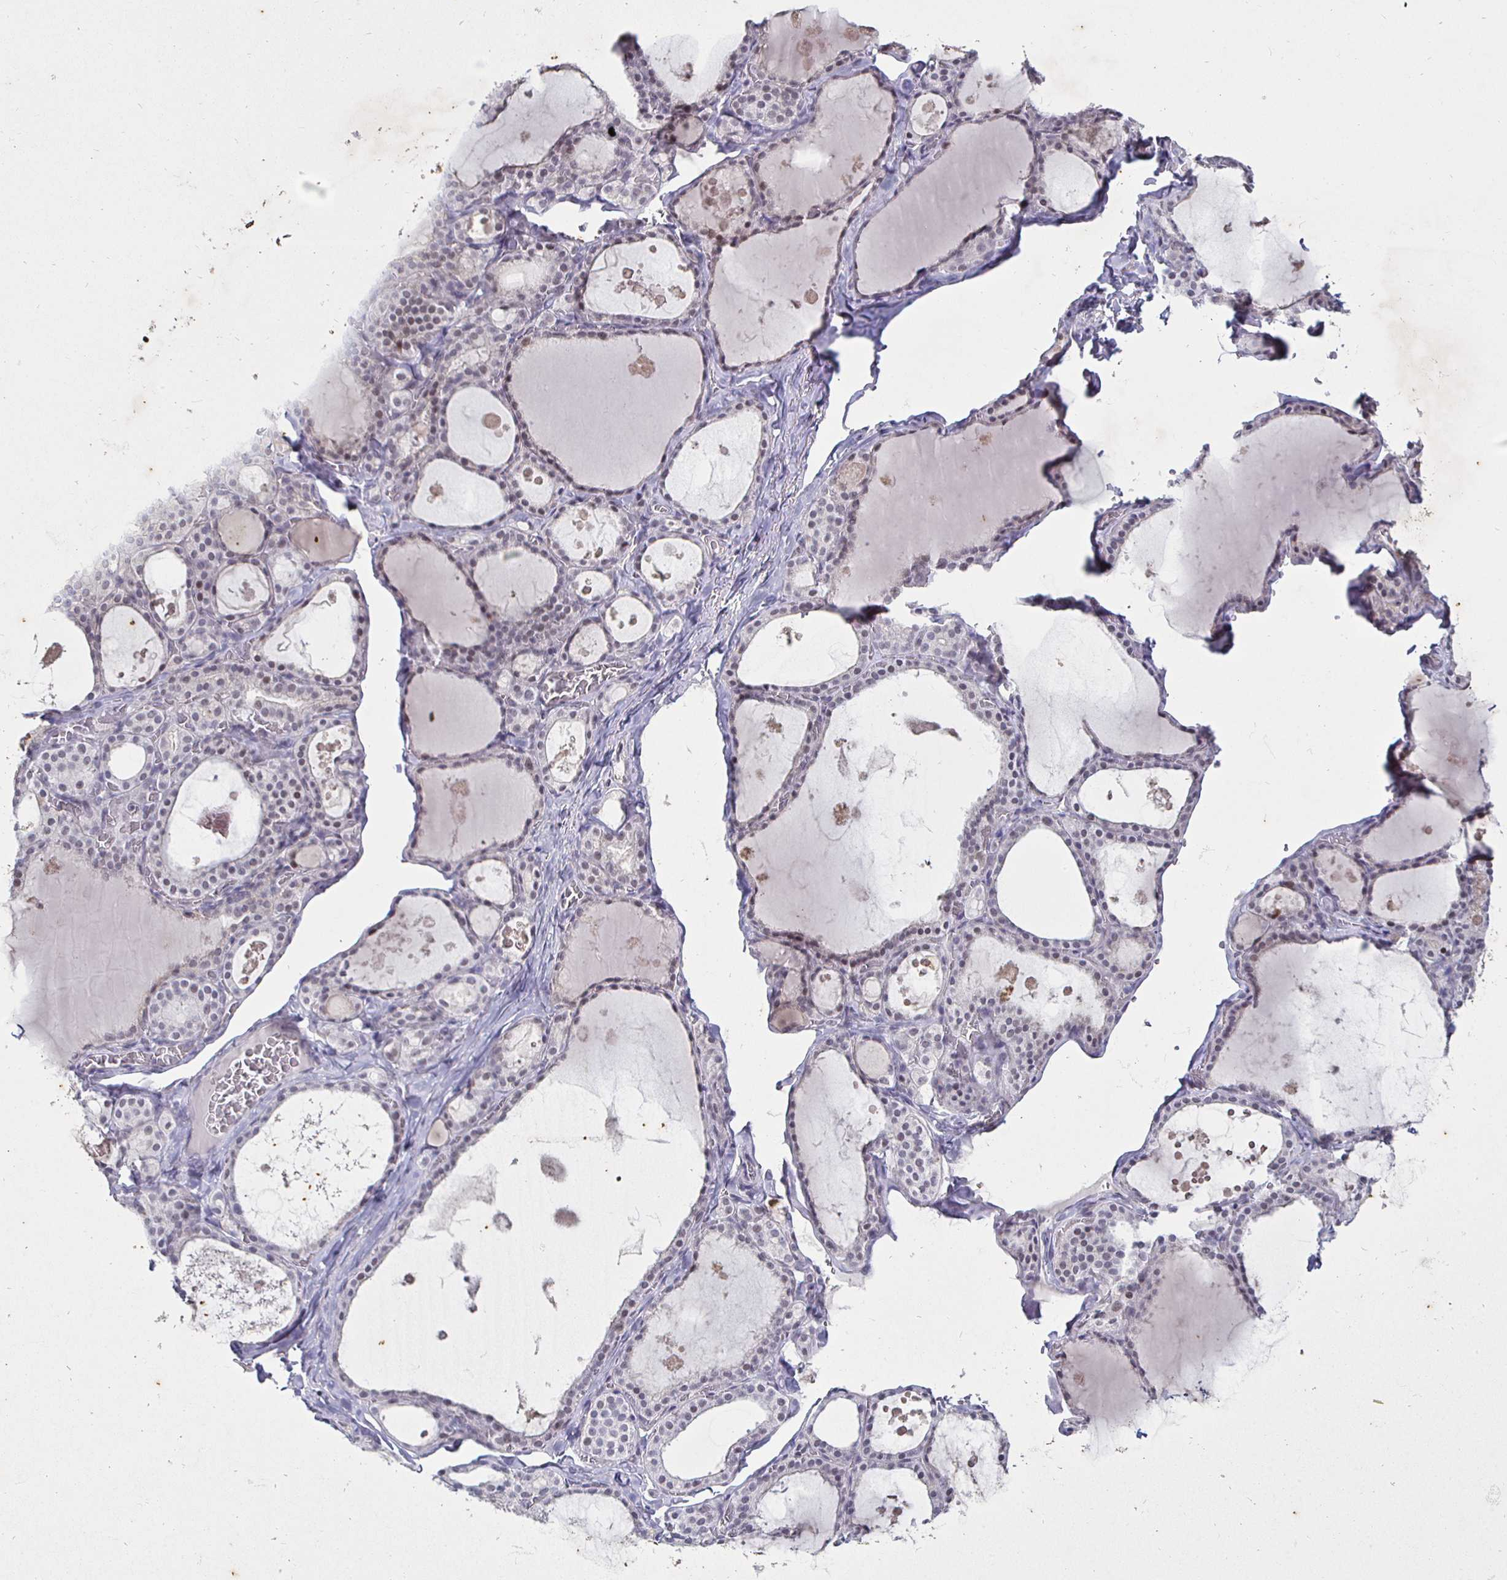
{"staining": {"intensity": "weak", "quantity": "<25%", "location": "nuclear"}, "tissue": "thyroid gland", "cell_type": "Glandular cells", "image_type": "normal", "snomed": [{"axis": "morphology", "description": "Normal tissue, NOS"}, {"axis": "topography", "description": "Thyroid gland"}], "caption": "A histopathology image of thyroid gland stained for a protein shows no brown staining in glandular cells.", "gene": "MLH1", "patient": {"sex": "male", "age": 56}}